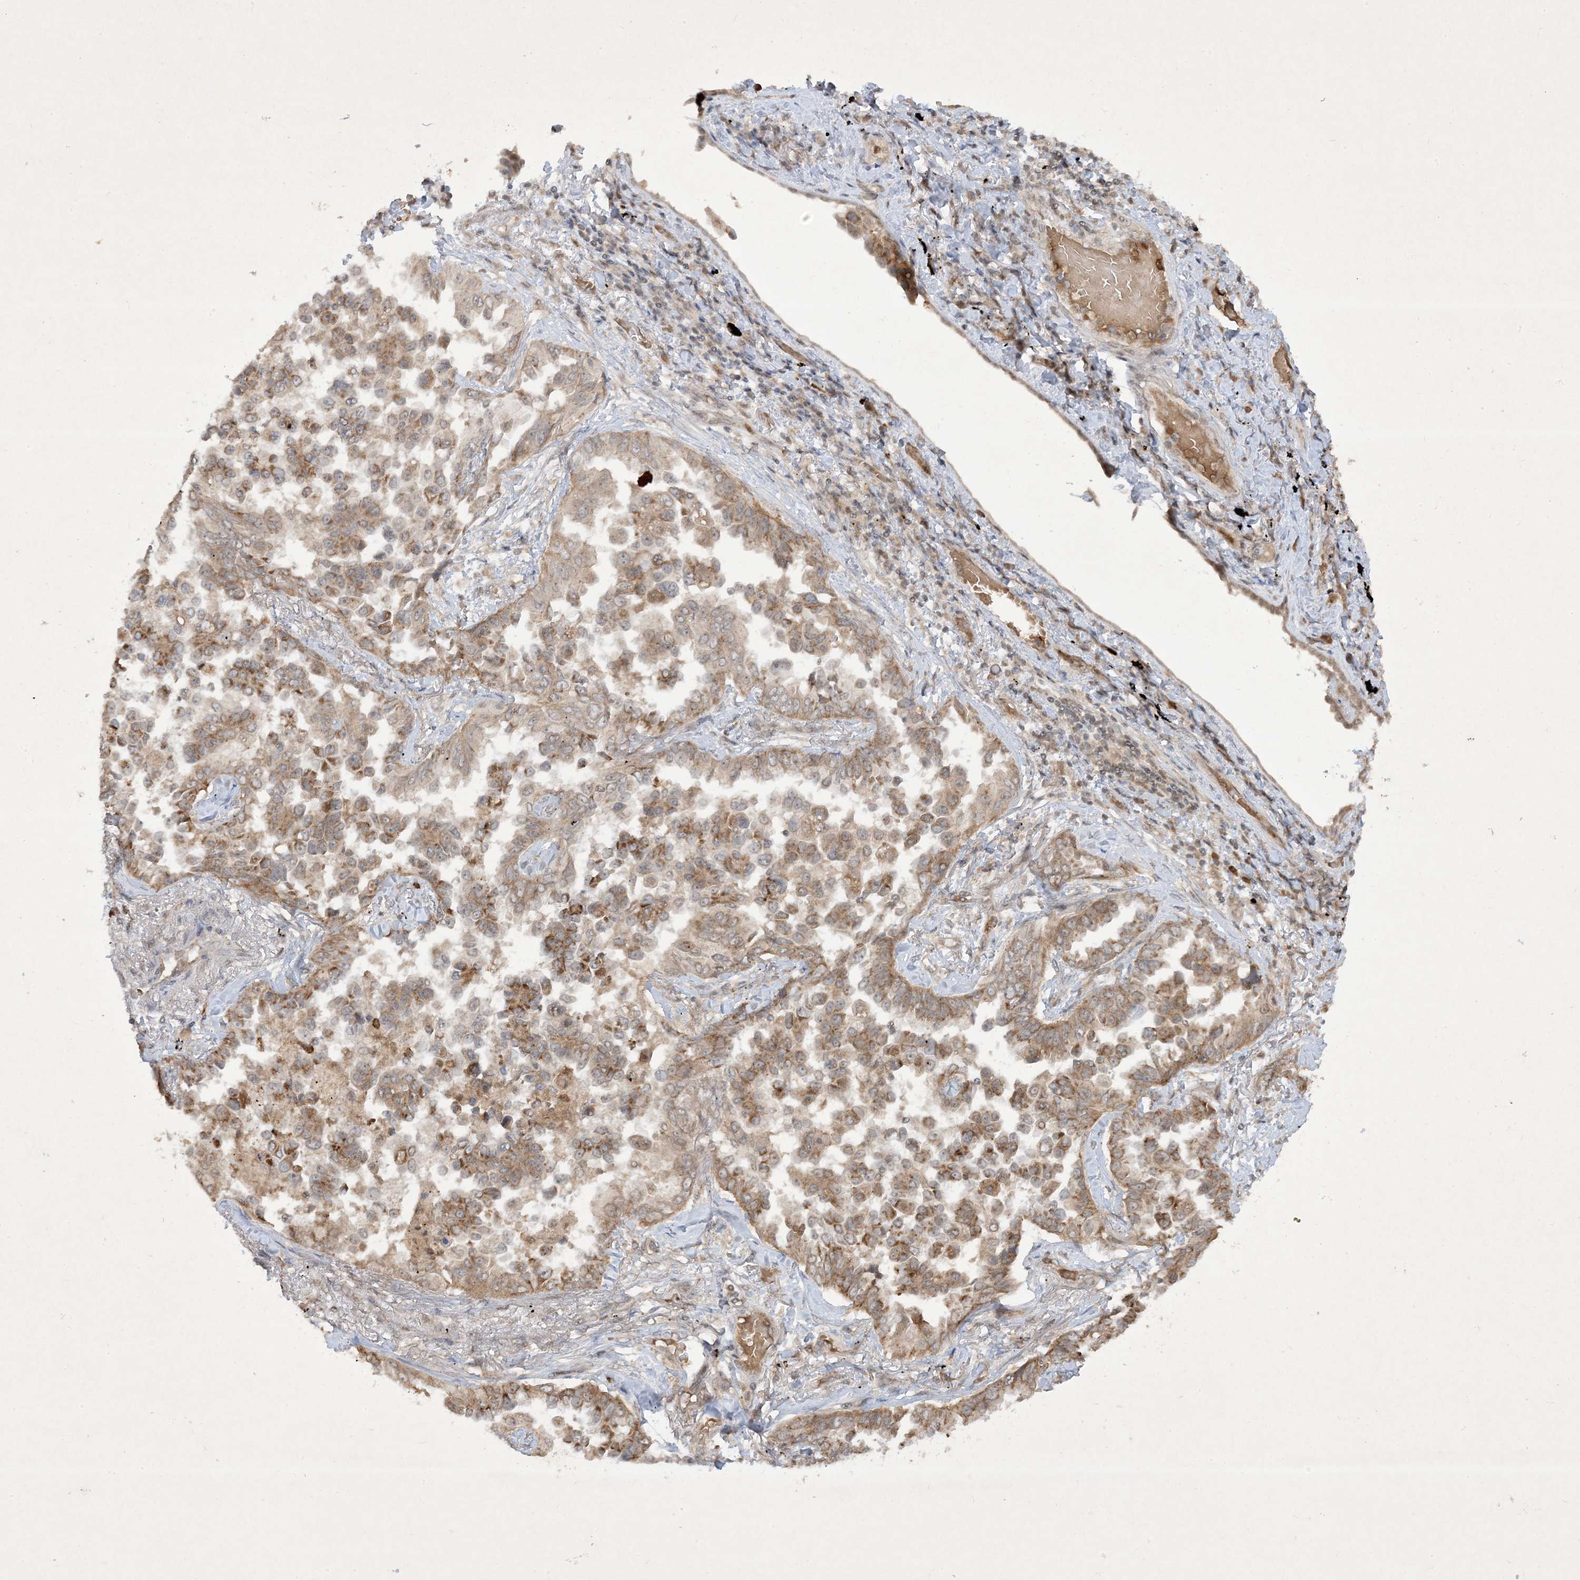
{"staining": {"intensity": "moderate", "quantity": "25%-75%", "location": "cytoplasmic/membranous"}, "tissue": "lung cancer", "cell_type": "Tumor cells", "image_type": "cancer", "snomed": [{"axis": "morphology", "description": "Adenocarcinoma, NOS"}, {"axis": "topography", "description": "Lung"}], "caption": "Adenocarcinoma (lung) tissue shows moderate cytoplasmic/membranous staining in about 25%-75% of tumor cells, visualized by immunohistochemistry.", "gene": "ZNF213", "patient": {"sex": "female", "age": 67}}